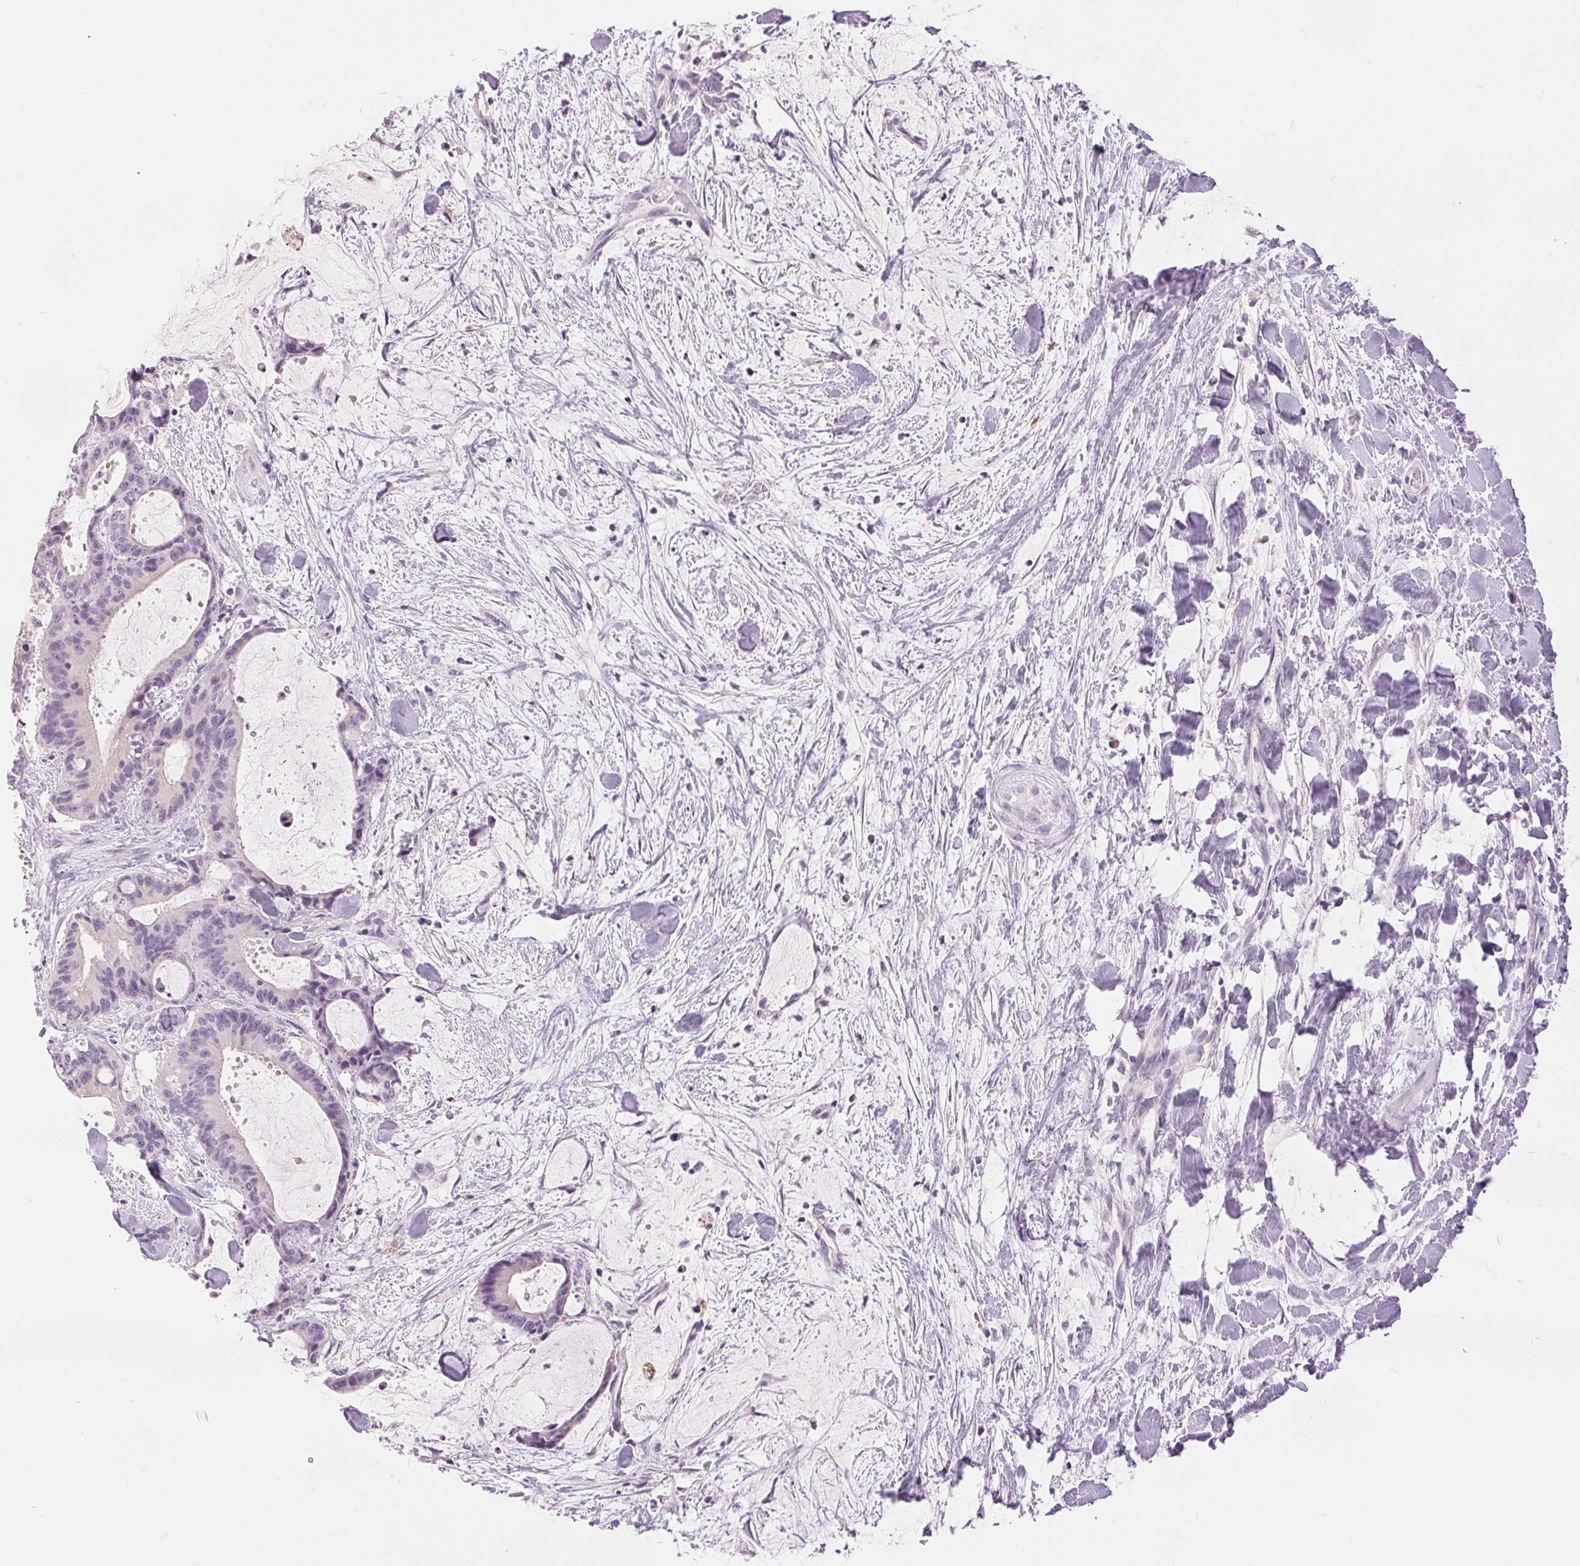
{"staining": {"intensity": "negative", "quantity": "none", "location": "none"}, "tissue": "liver cancer", "cell_type": "Tumor cells", "image_type": "cancer", "snomed": [{"axis": "morphology", "description": "Cholangiocarcinoma"}, {"axis": "topography", "description": "Liver"}], "caption": "Immunohistochemistry (IHC) micrograph of human liver cholangiocarcinoma stained for a protein (brown), which reveals no positivity in tumor cells.", "gene": "DSG3", "patient": {"sex": "female", "age": 73}}